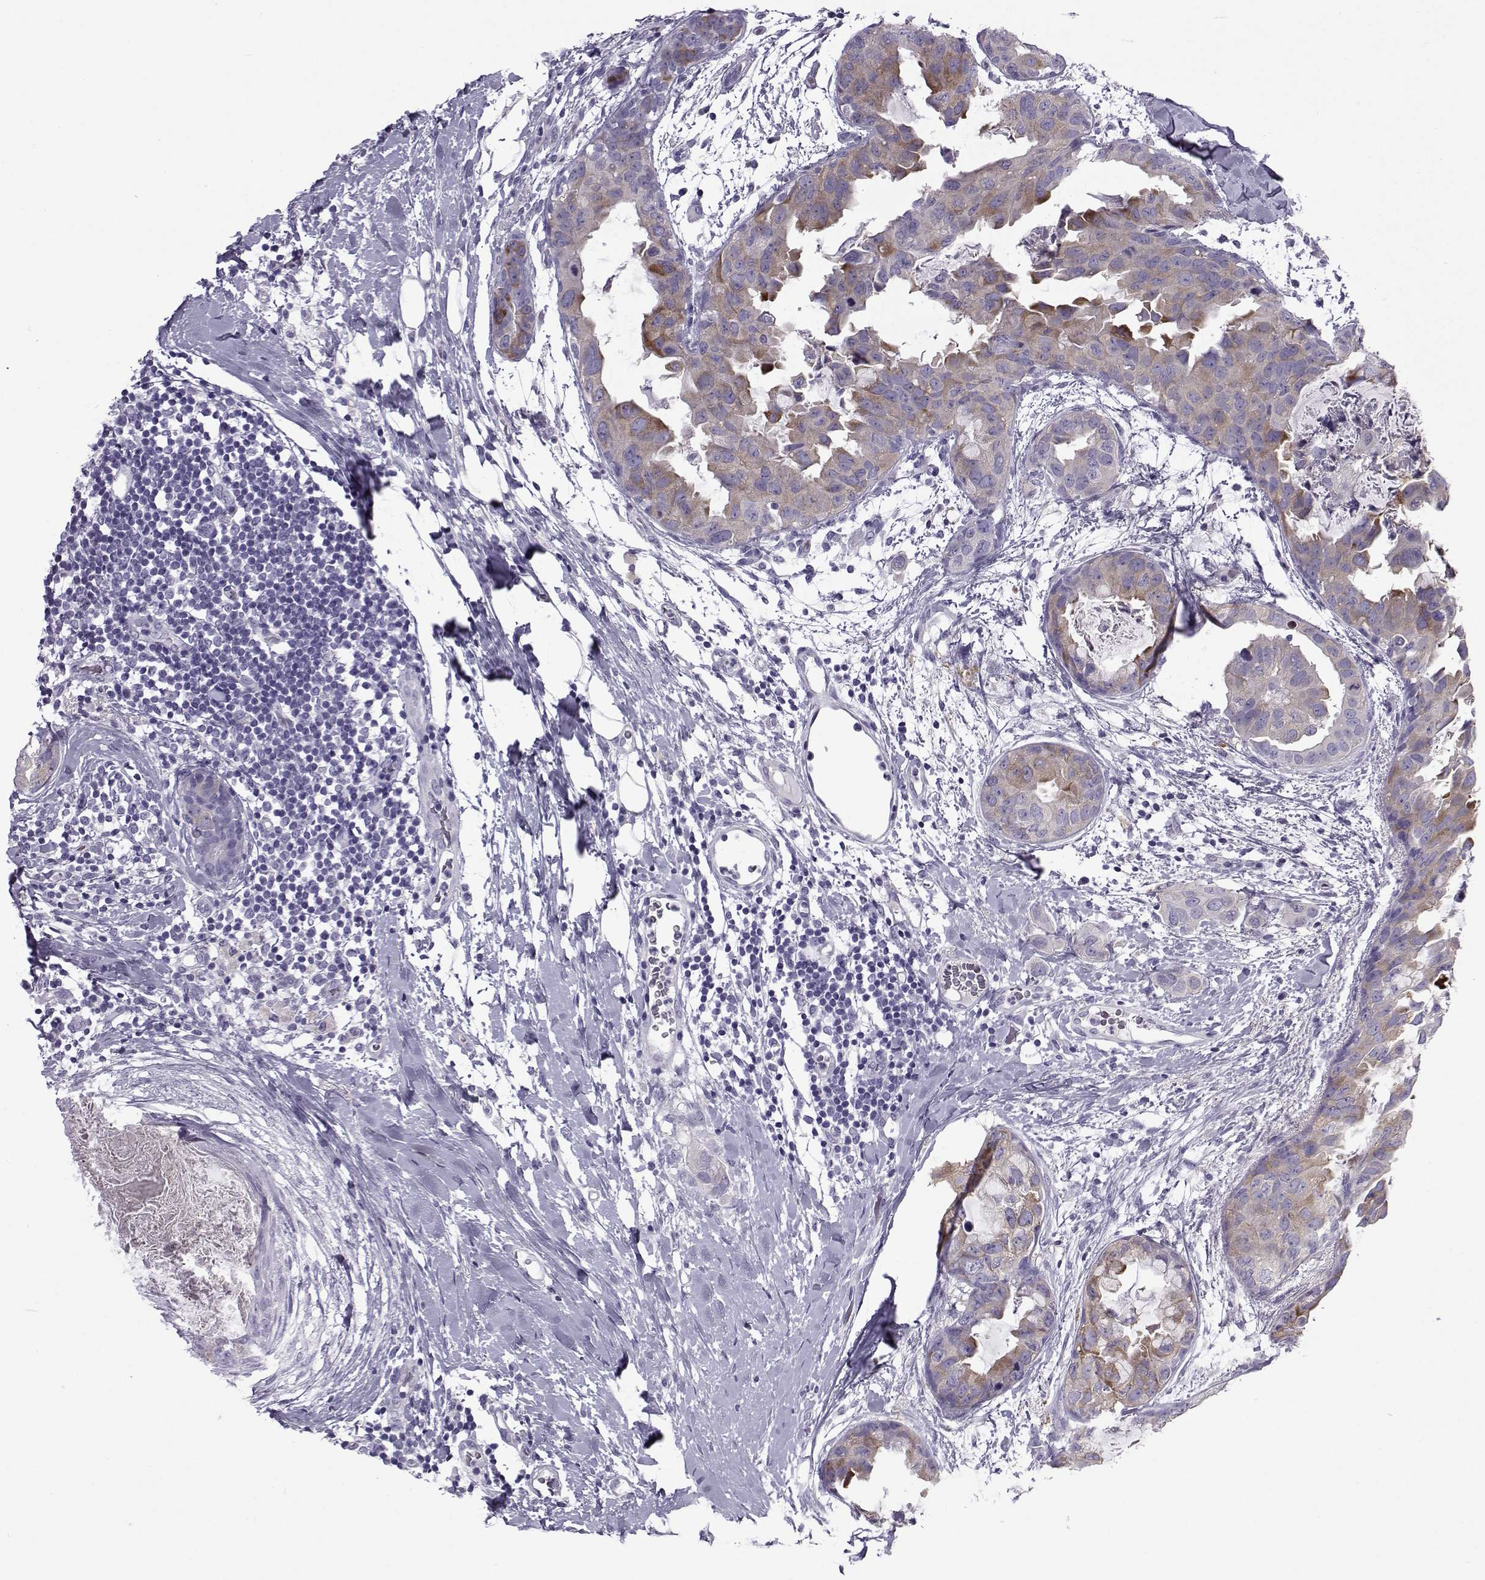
{"staining": {"intensity": "moderate", "quantity": "<25%", "location": "cytoplasmic/membranous"}, "tissue": "breast cancer", "cell_type": "Tumor cells", "image_type": "cancer", "snomed": [{"axis": "morphology", "description": "Normal tissue, NOS"}, {"axis": "morphology", "description": "Duct carcinoma"}, {"axis": "topography", "description": "Breast"}], "caption": "IHC staining of breast infiltrating ductal carcinoma, which exhibits low levels of moderate cytoplasmic/membranous positivity in approximately <25% of tumor cells indicating moderate cytoplasmic/membranous protein staining. The staining was performed using DAB (3,3'-diaminobenzidine) (brown) for protein detection and nuclei were counterstained in hematoxylin (blue).", "gene": "OIP5", "patient": {"sex": "female", "age": 40}}